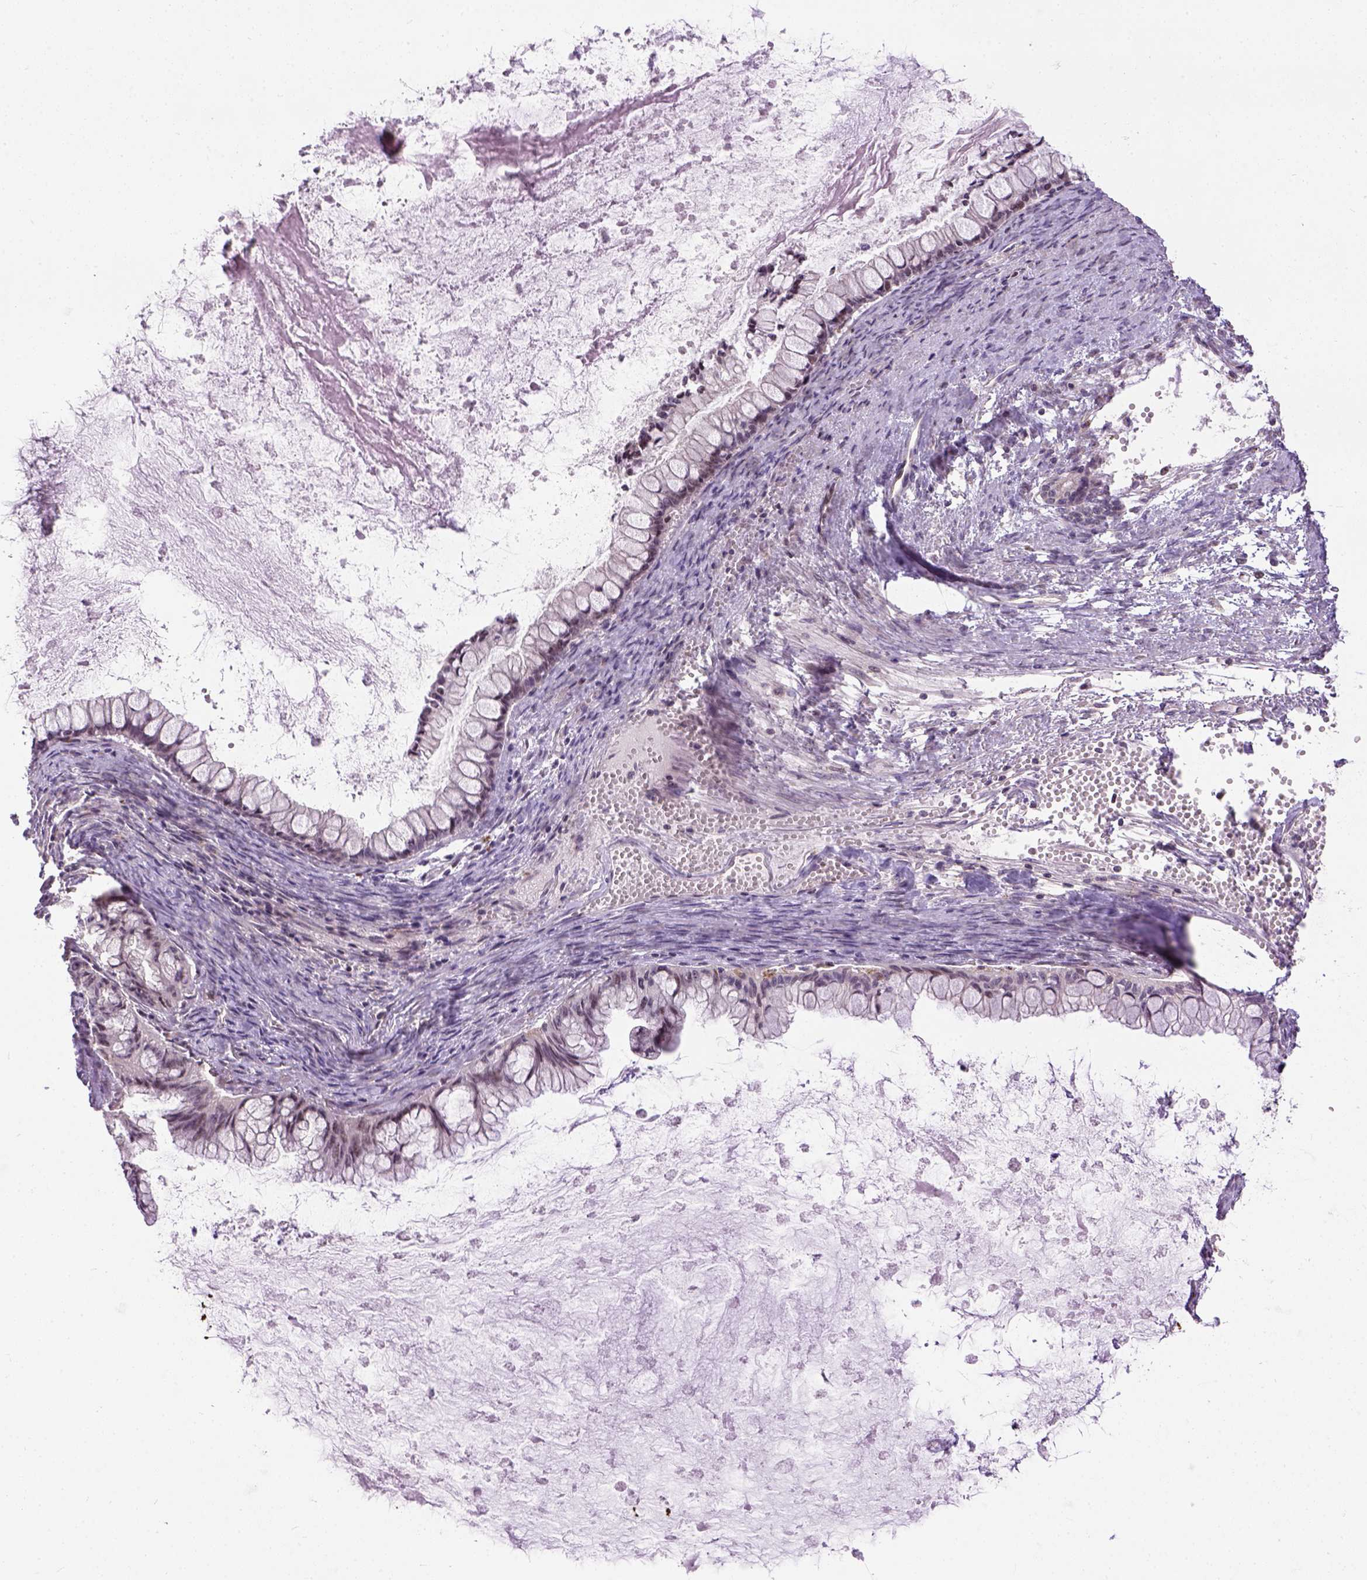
{"staining": {"intensity": "negative", "quantity": "none", "location": "none"}, "tissue": "ovarian cancer", "cell_type": "Tumor cells", "image_type": "cancer", "snomed": [{"axis": "morphology", "description": "Cystadenocarcinoma, mucinous, NOS"}, {"axis": "topography", "description": "Ovary"}], "caption": "Immunohistochemistry image of neoplastic tissue: ovarian cancer stained with DAB (3,3'-diaminobenzidine) demonstrates no significant protein positivity in tumor cells.", "gene": "KAZN", "patient": {"sex": "female", "age": 67}}